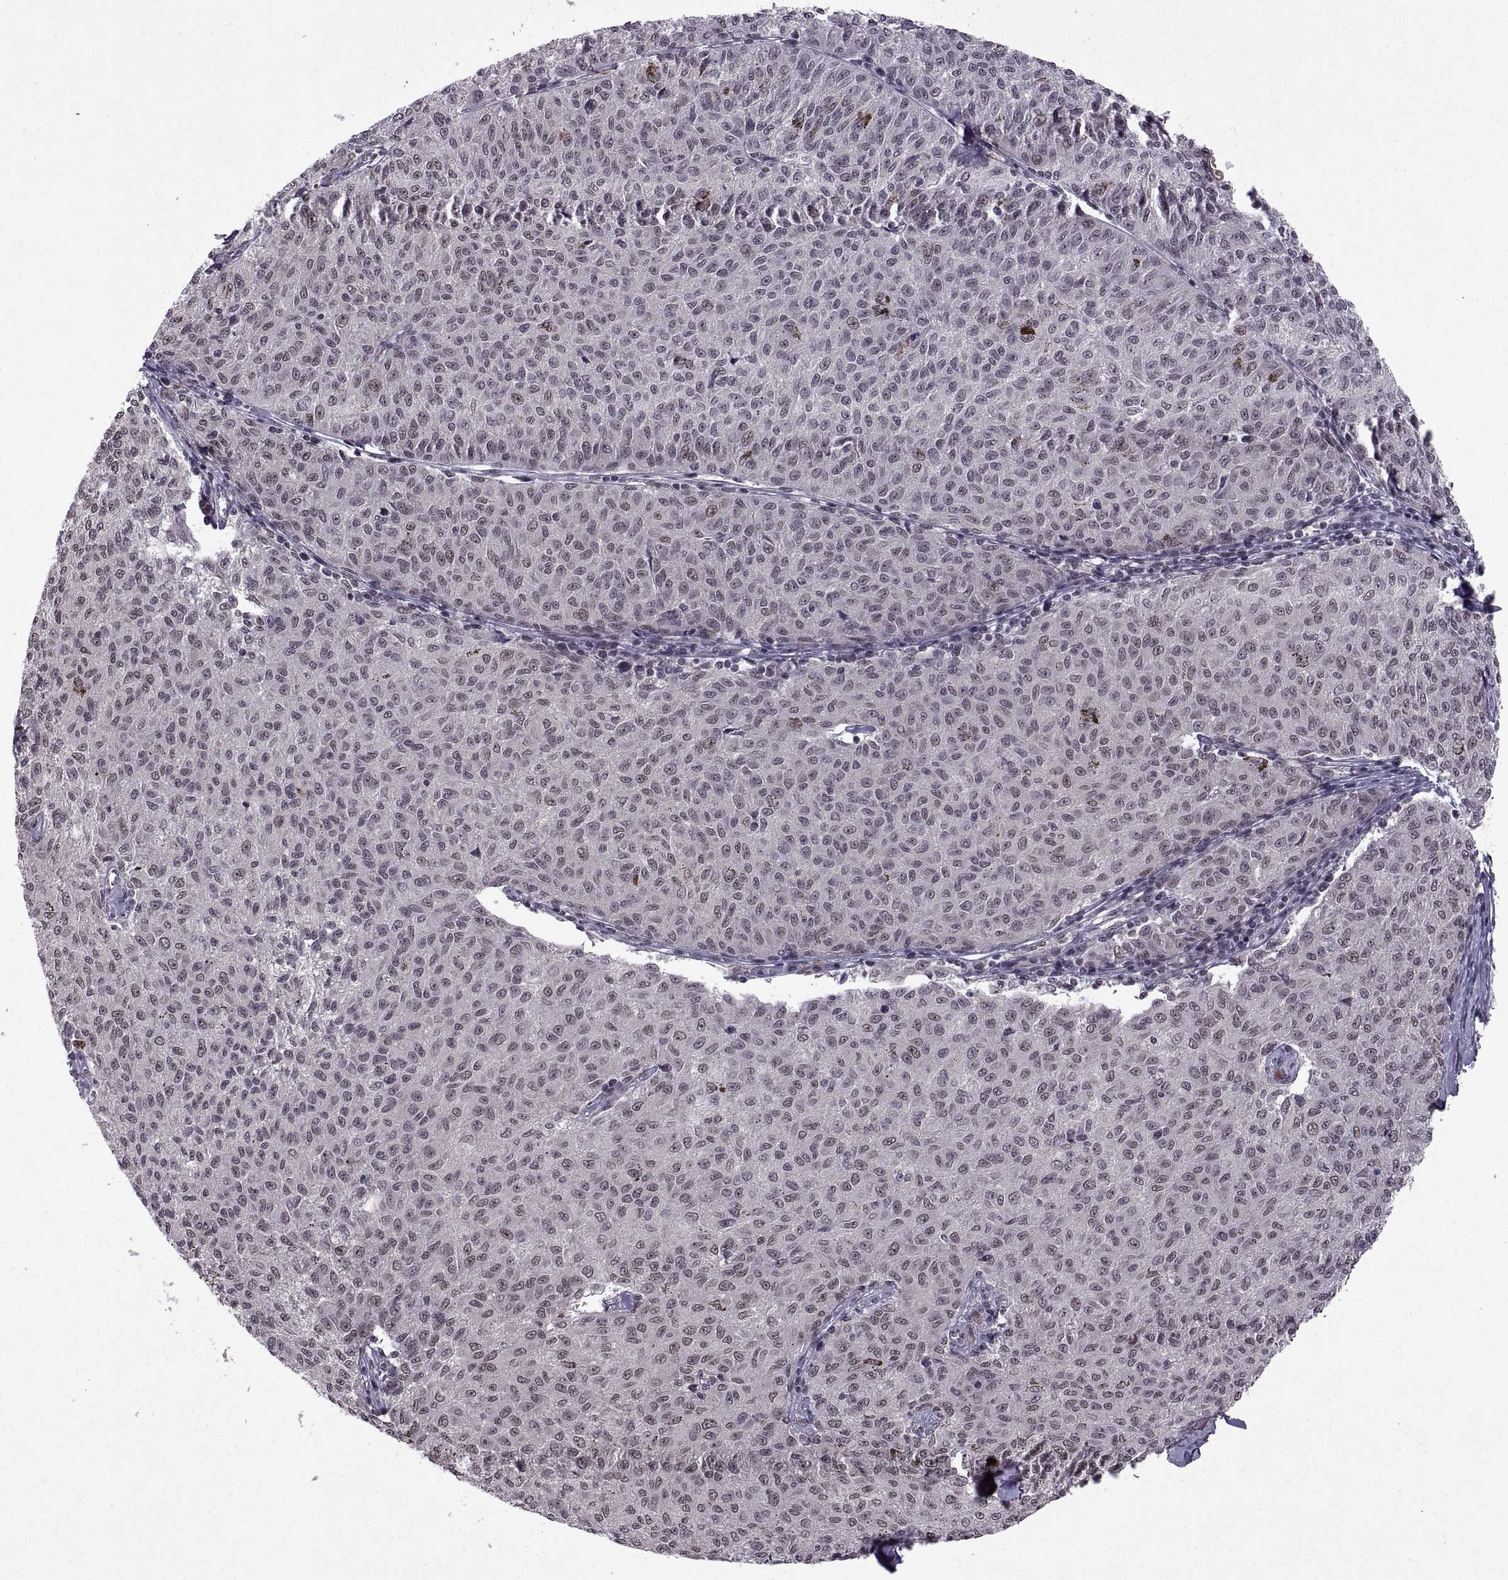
{"staining": {"intensity": "weak", "quantity": ">75%", "location": "nuclear"}, "tissue": "melanoma", "cell_type": "Tumor cells", "image_type": "cancer", "snomed": [{"axis": "morphology", "description": "Malignant melanoma, NOS"}, {"axis": "topography", "description": "Skin"}], "caption": "This photomicrograph reveals IHC staining of human malignant melanoma, with low weak nuclear expression in about >75% of tumor cells.", "gene": "MT1E", "patient": {"sex": "female", "age": 72}}